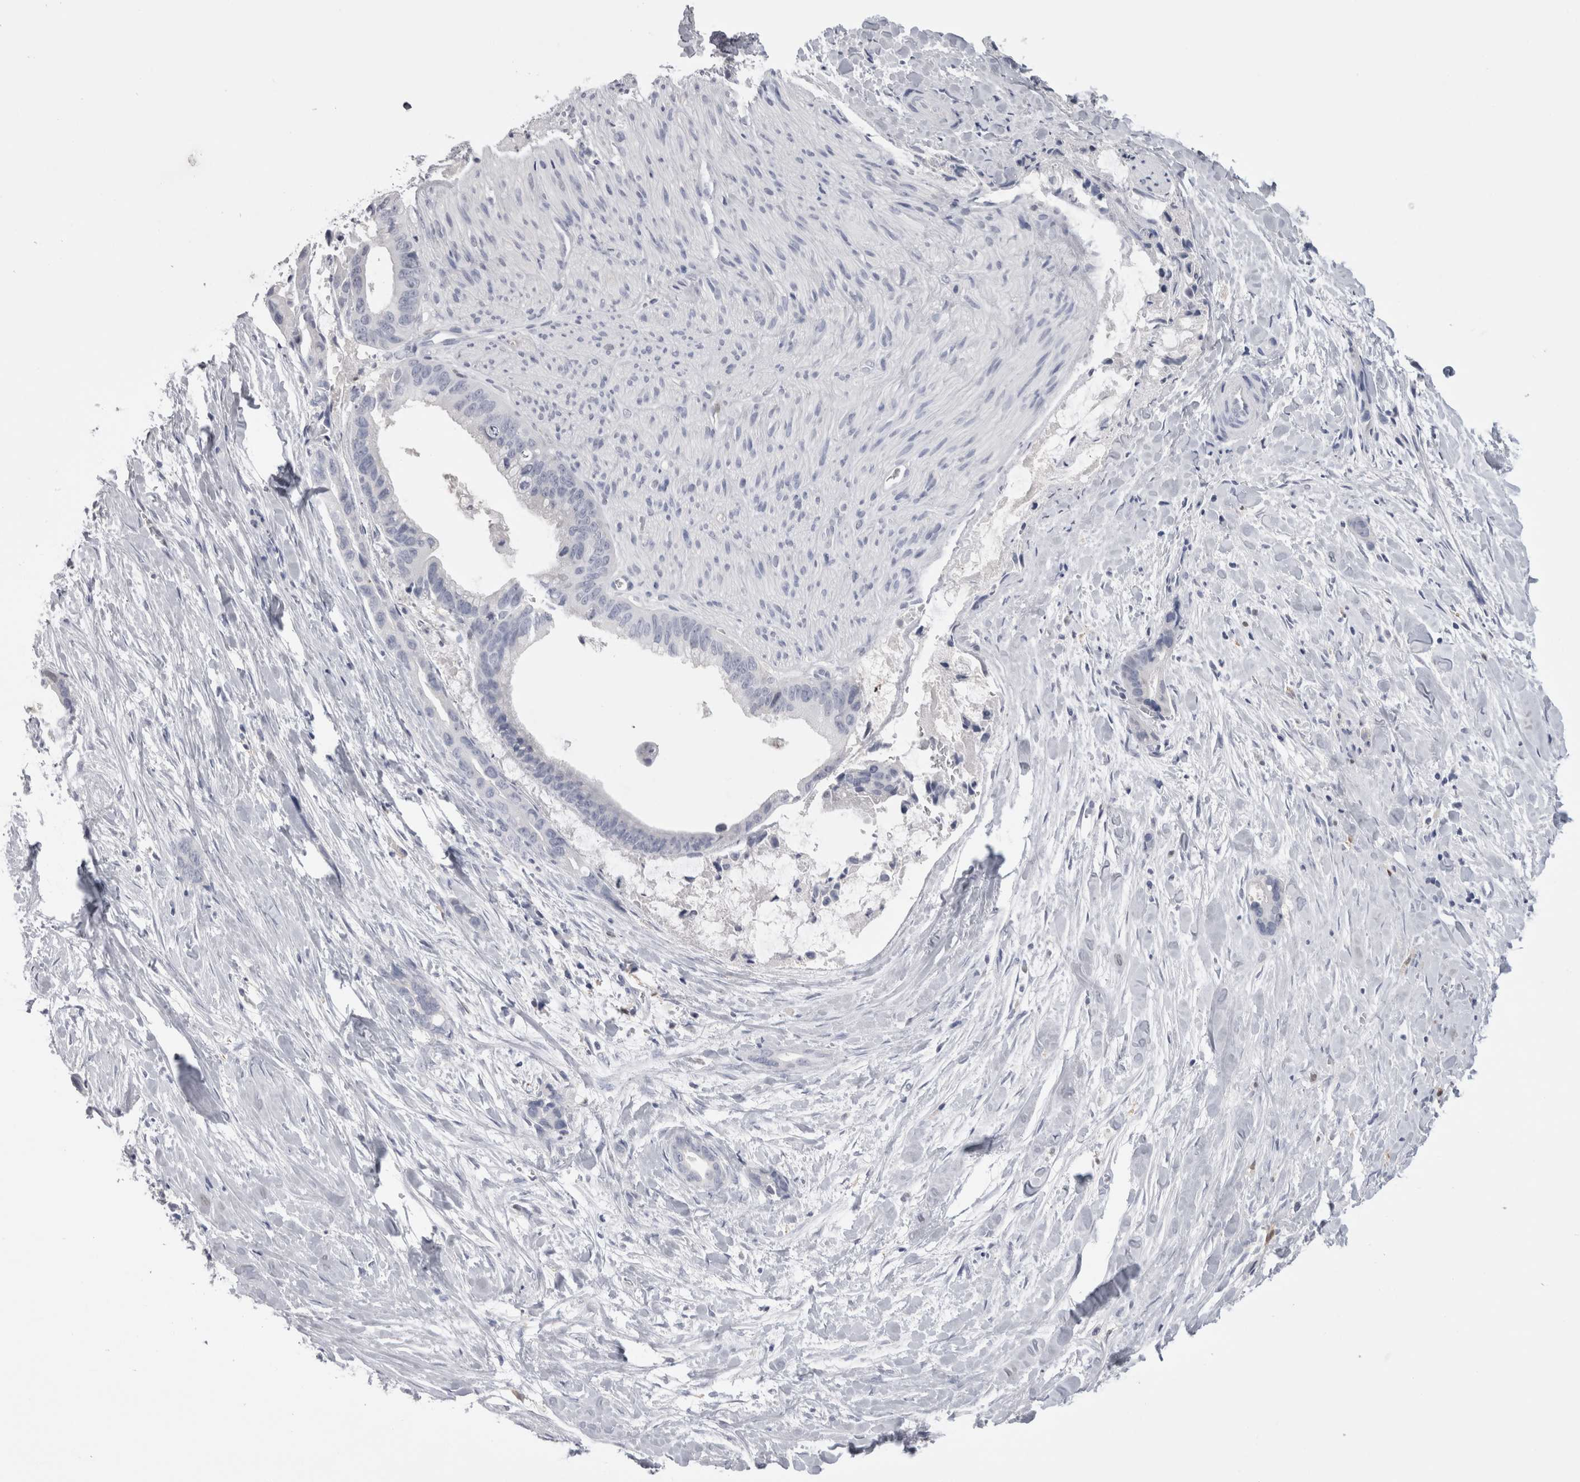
{"staining": {"intensity": "negative", "quantity": "none", "location": "none"}, "tissue": "liver cancer", "cell_type": "Tumor cells", "image_type": "cancer", "snomed": [{"axis": "morphology", "description": "Cholangiocarcinoma"}, {"axis": "topography", "description": "Liver"}], "caption": "Immunohistochemical staining of cholangiocarcinoma (liver) shows no significant positivity in tumor cells.", "gene": "SUCNR1", "patient": {"sex": "female", "age": 55}}